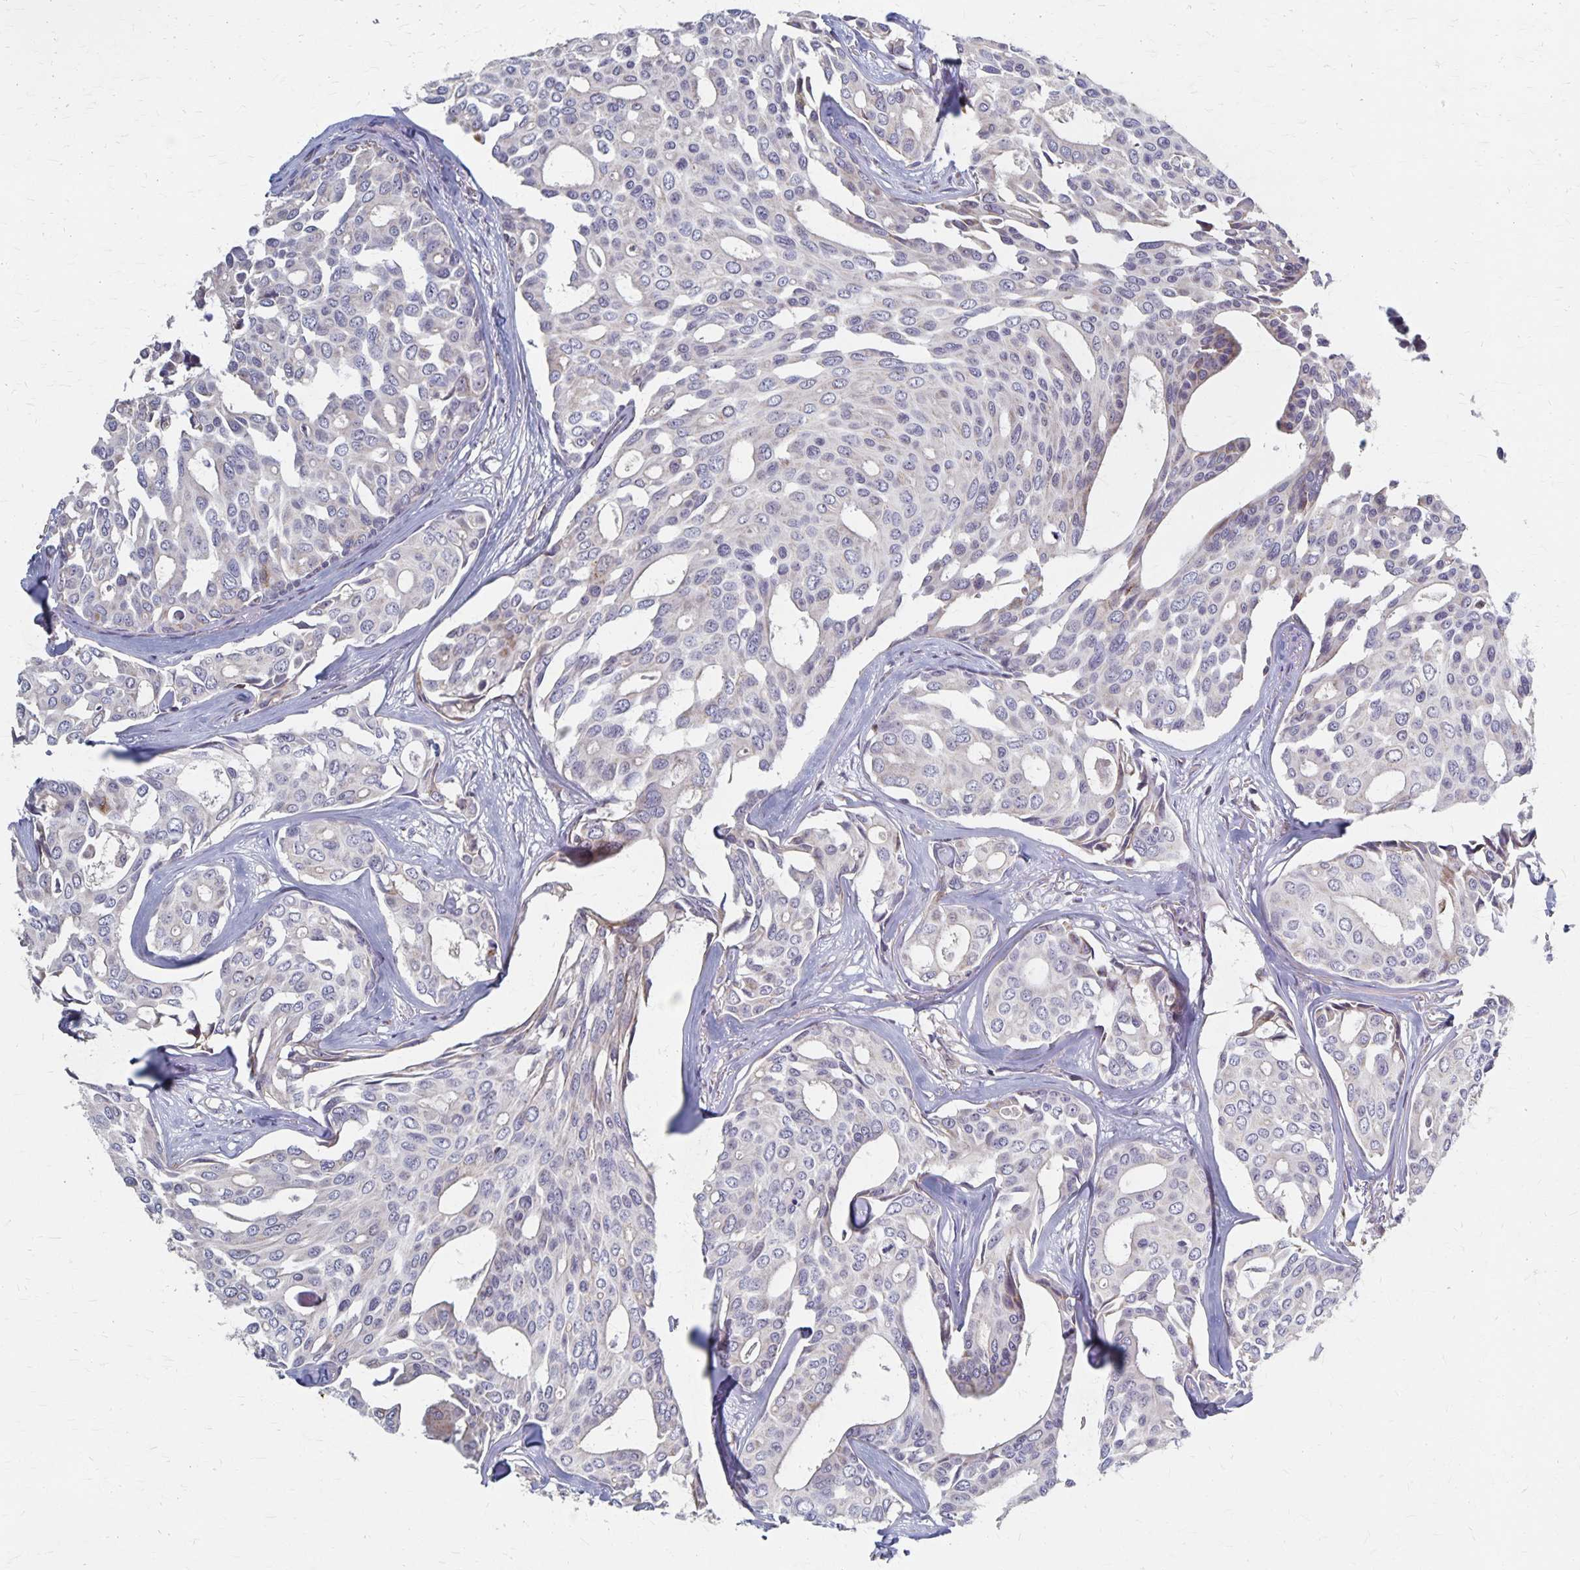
{"staining": {"intensity": "moderate", "quantity": "<25%", "location": "cytoplasmic/membranous"}, "tissue": "breast cancer", "cell_type": "Tumor cells", "image_type": "cancer", "snomed": [{"axis": "morphology", "description": "Duct carcinoma"}, {"axis": "topography", "description": "Breast"}], "caption": "A high-resolution photomicrograph shows IHC staining of intraductal carcinoma (breast), which exhibits moderate cytoplasmic/membranous positivity in about <25% of tumor cells.", "gene": "DYRK4", "patient": {"sex": "female", "age": 54}}